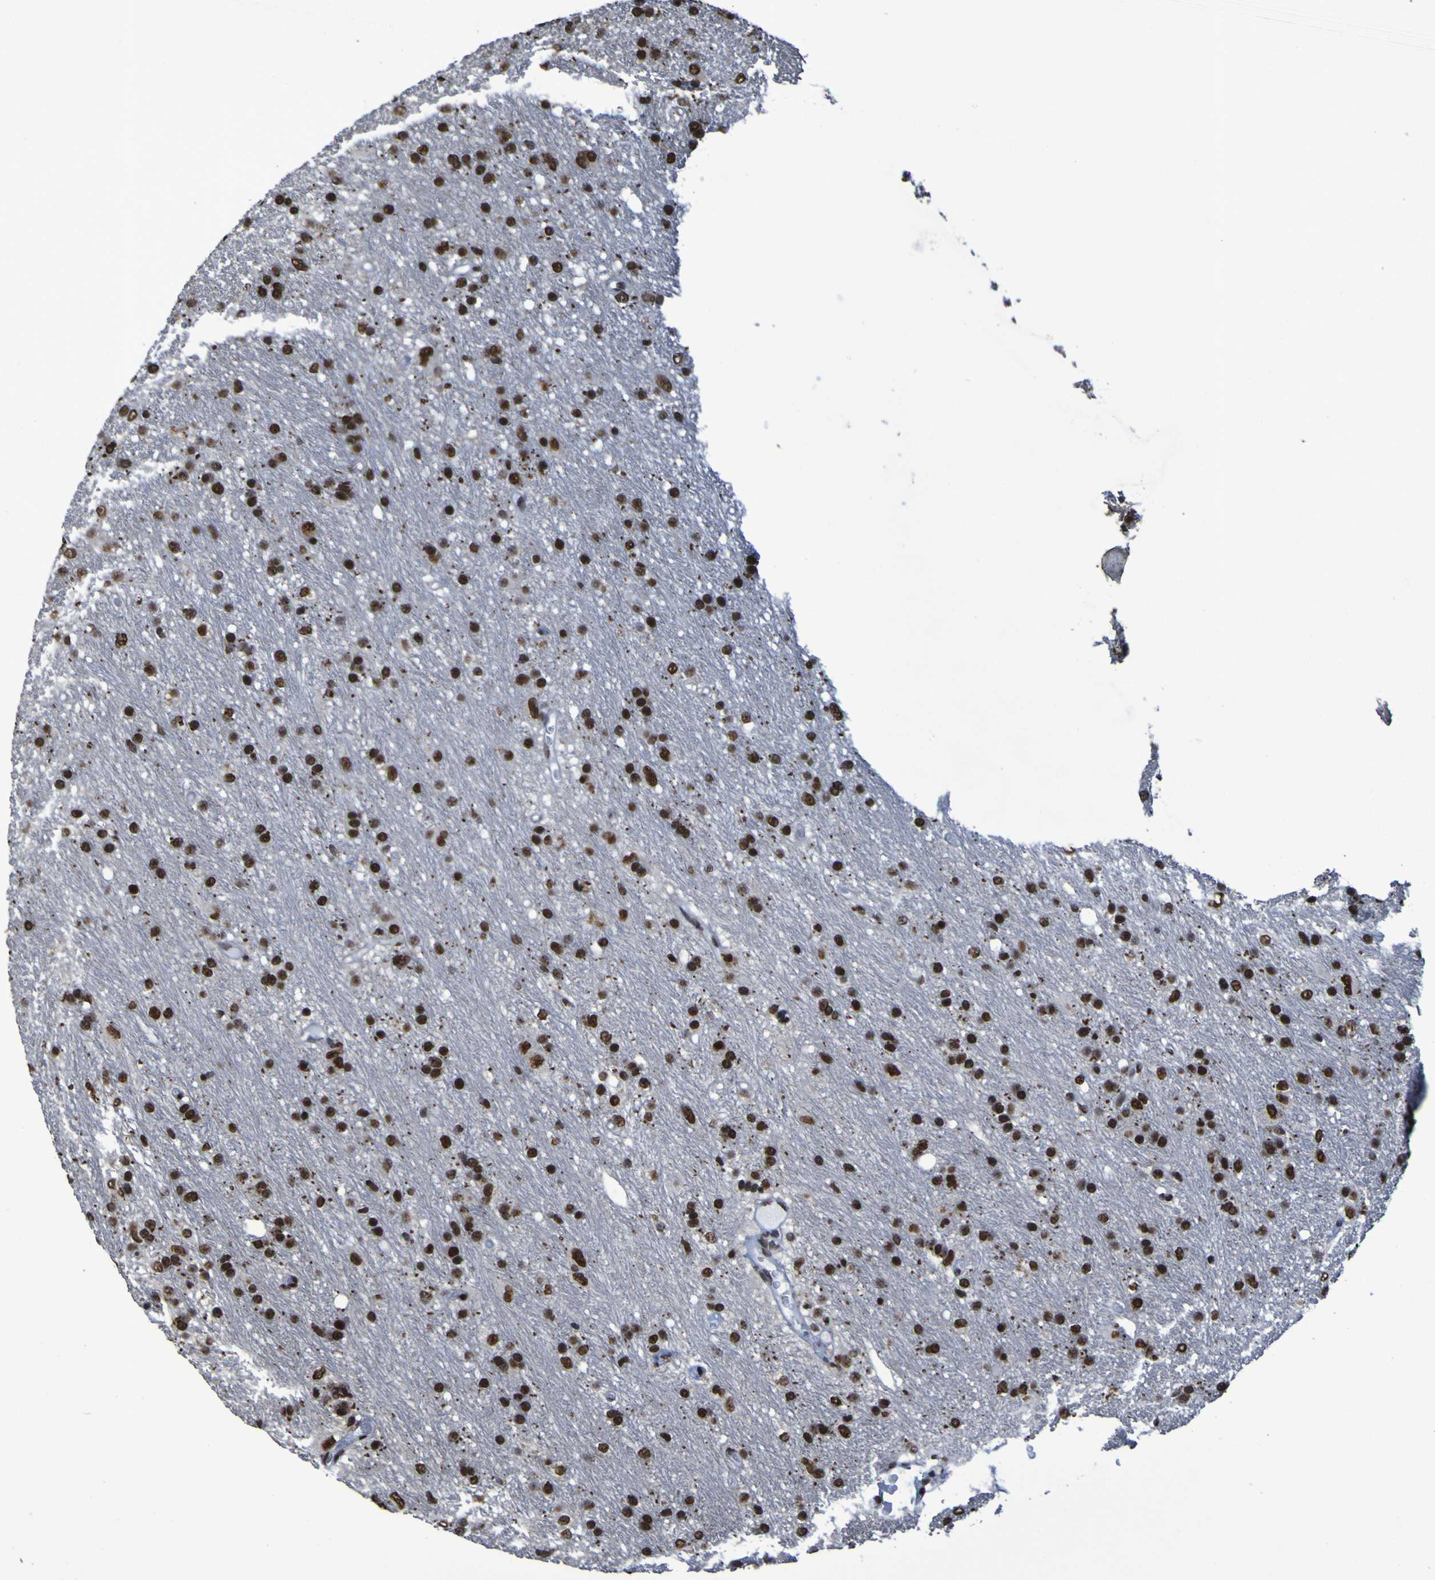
{"staining": {"intensity": "strong", "quantity": ">75%", "location": "nuclear"}, "tissue": "glioma", "cell_type": "Tumor cells", "image_type": "cancer", "snomed": [{"axis": "morphology", "description": "Glioma, malignant, Low grade"}, {"axis": "topography", "description": "Brain"}], "caption": "Malignant low-grade glioma was stained to show a protein in brown. There is high levels of strong nuclear positivity in approximately >75% of tumor cells. (brown staining indicates protein expression, while blue staining denotes nuclei).", "gene": "HNRNPR", "patient": {"sex": "male", "age": 77}}